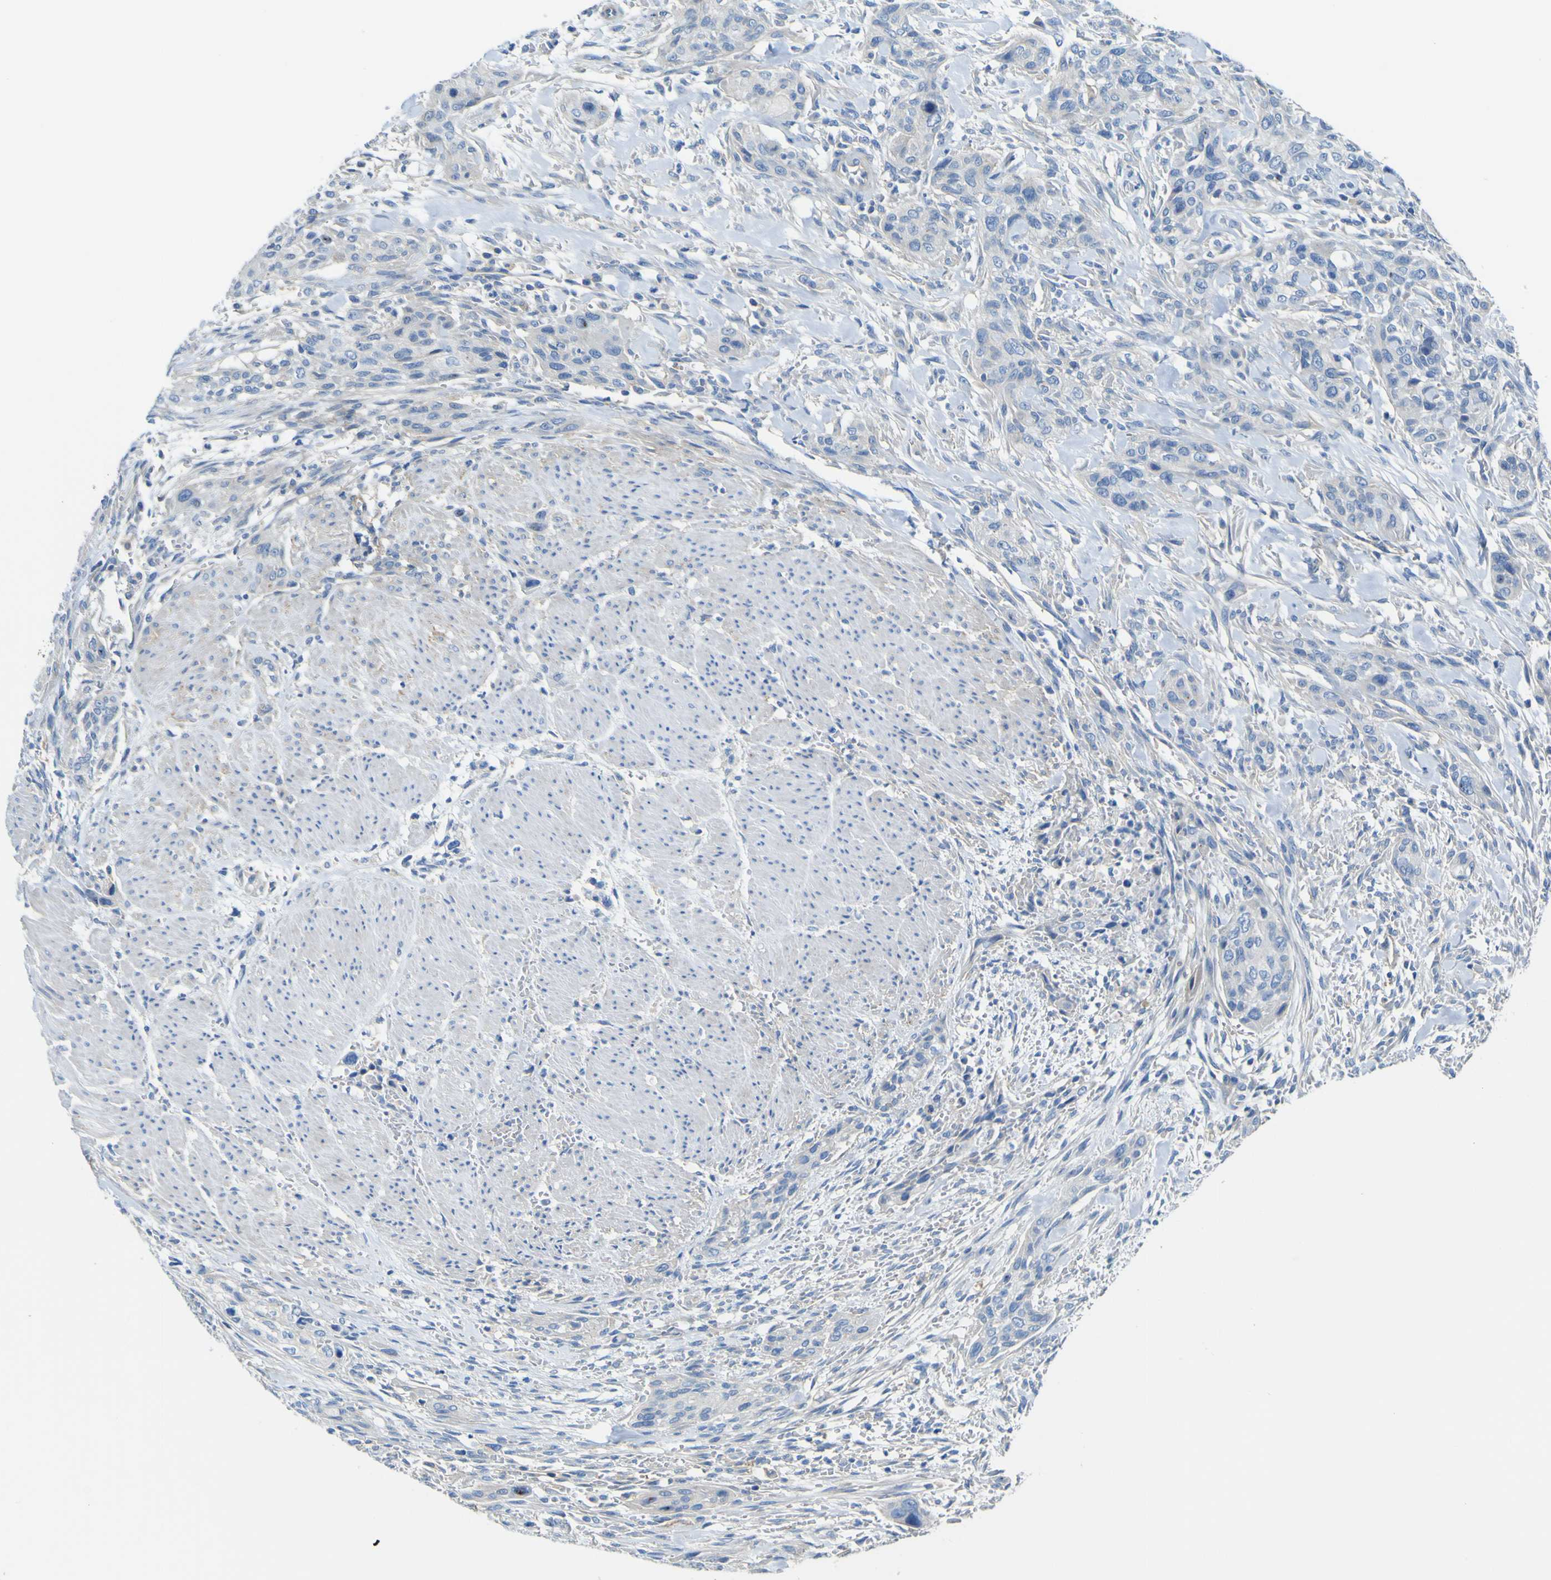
{"staining": {"intensity": "negative", "quantity": "none", "location": "none"}, "tissue": "urothelial cancer", "cell_type": "Tumor cells", "image_type": "cancer", "snomed": [{"axis": "morphology", "description": "Urothelial carcinoma, High grade"}, {"axis": "topography", "description": "Urinary bladder"}], "caption": "A photomicrograph of human high-grade urothelial carcinoma is negative for staining in tumor cells.", "gene": "ADGRA2", "patient": {"sex": "male", "age": 35}}